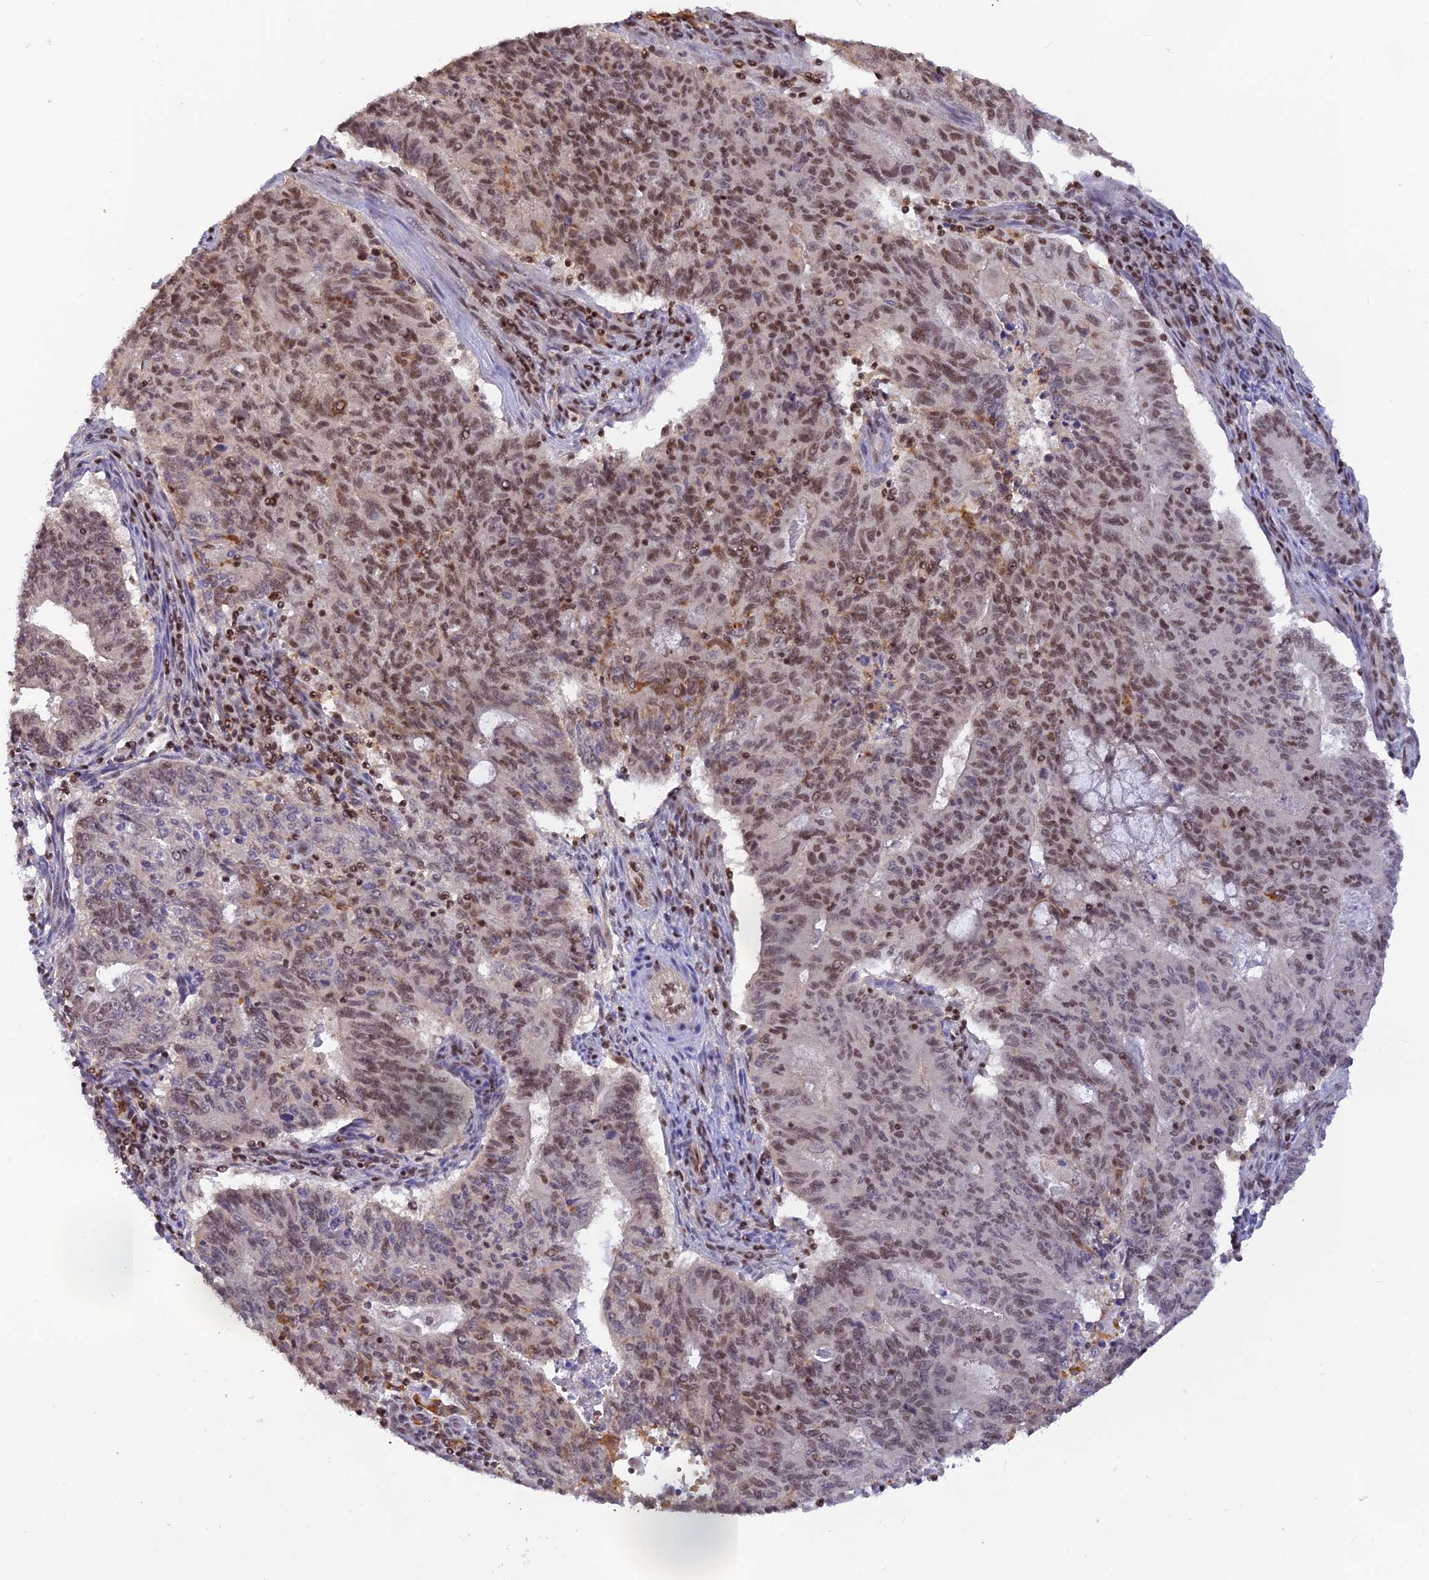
{"staining": {"intensity": "moderate", "quantity": "25%-75%", "location": "nuclear"}, "tissue": "endometrial cancer", "cell_type": "Tumor cells", "image_type": "cancer", "snomed": [{"axis": "morphology", "description": "Adenocarcinoma, NOS"}, {"axis": "topography", "description": "Endometrium"}], "caption": "Human endometrial cancer (adenocarcinoma) stained with a brown dye shows moderate nuclear positive positivity in about 25%-75% of tumor cells.", "gene": "THAP11", "patient": {"sex": "female", "age": 59}}